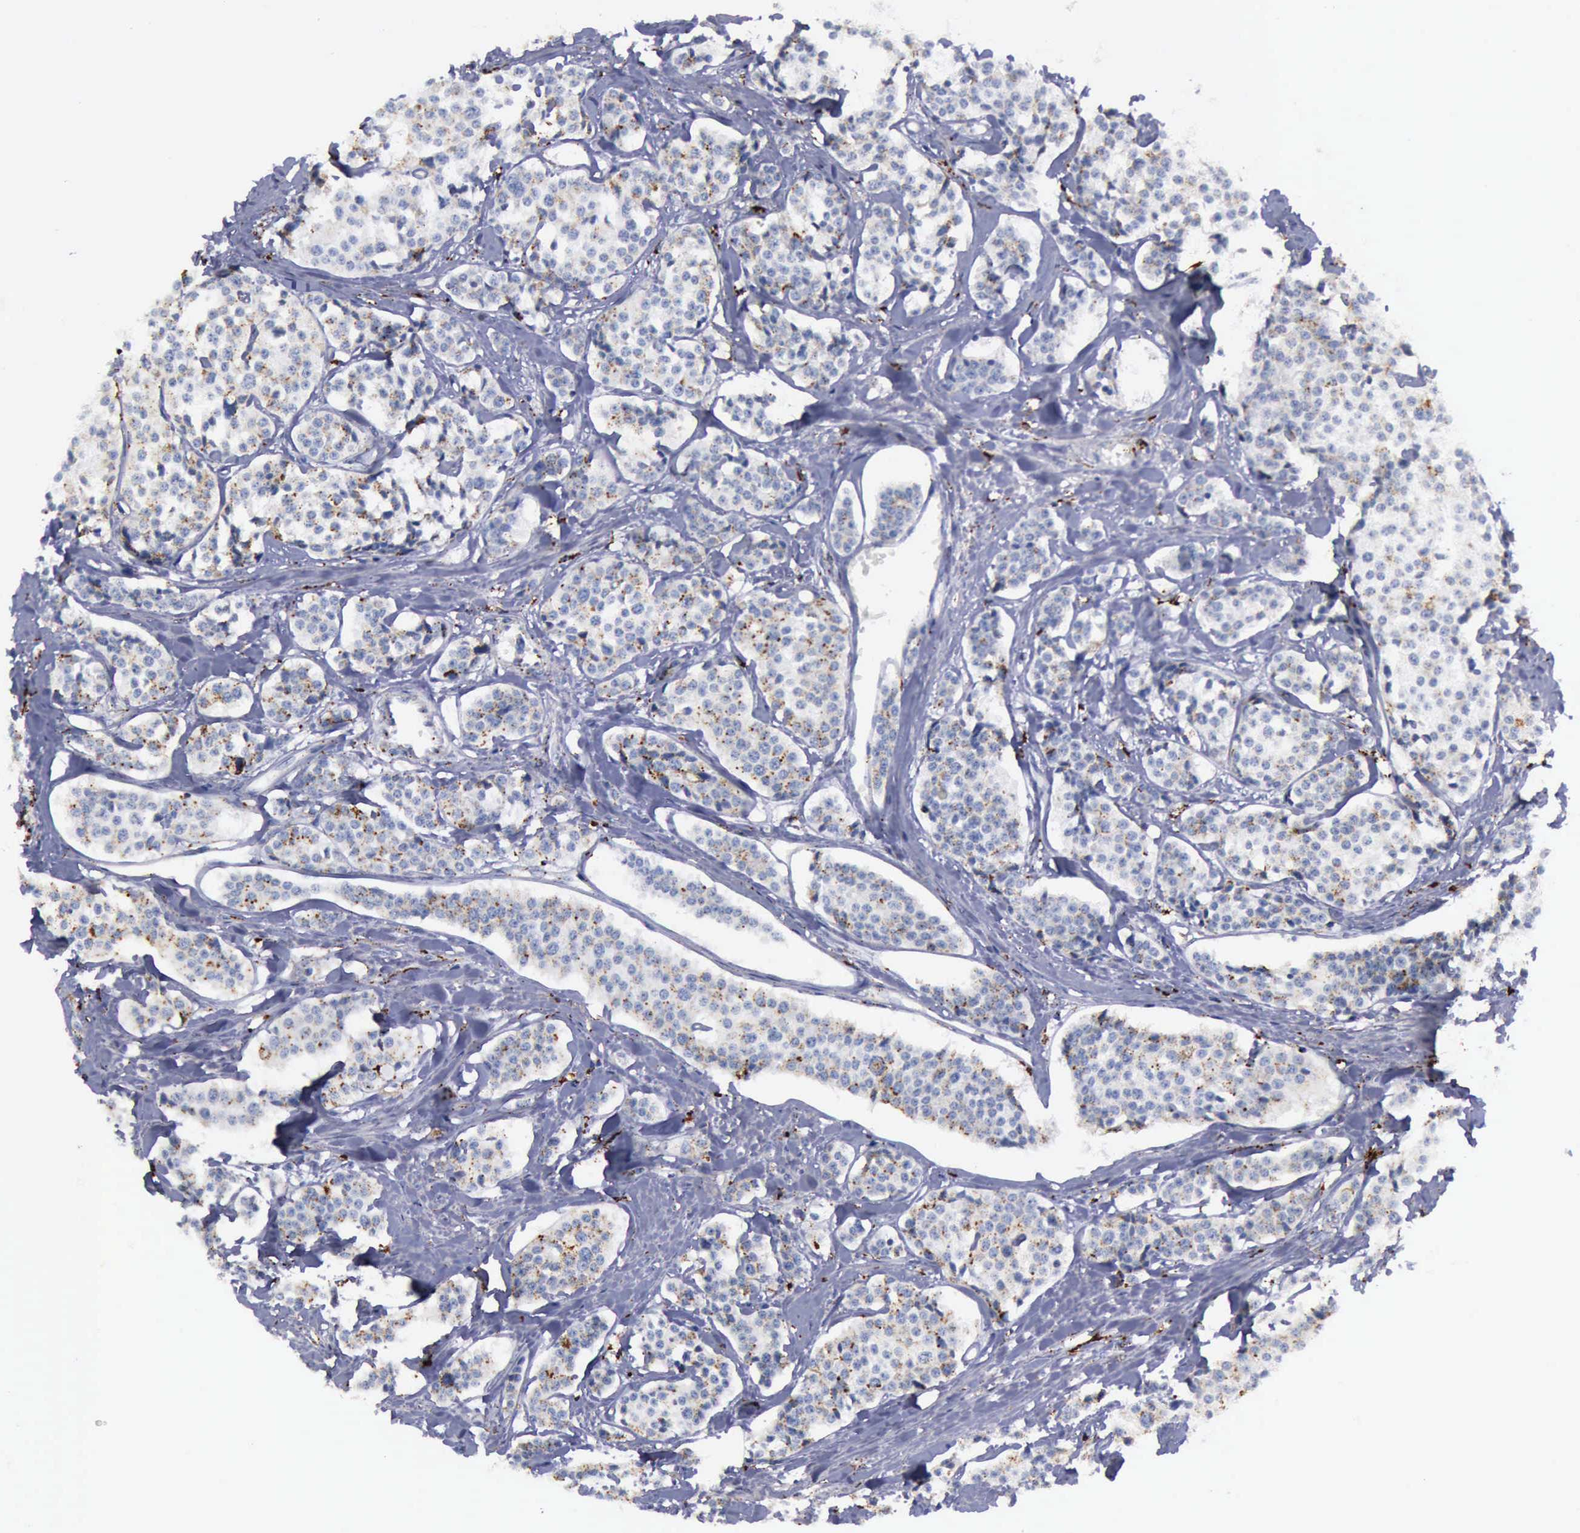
{"staining": {"intensity": "moderate", "quantity": ">75%", "location": "cytoplasmic/membranous"}, "tissue": "carcinoid", "cell_type": "Tumor cells", "image_type": "cancer", "snomed": [{"axis": "morphology", "description": "Carcinoid, malignant, NOS"}, {"axis": "topography", "description": "Small intestine"}], "caption": "IHC staining of carcinoid, which demonstrates medium levels of moderate cytoplasmic/membranous staining in approximately >75% of tumor cells indicating moderate cytoplasmic/membranous protein expression. The staining was performed using DAB (brown) for protein detection and nuclei were counterstained in hematoxylin (blue).", "gene": "CTSD", "patient": {"sex": "male", "age": 60}}